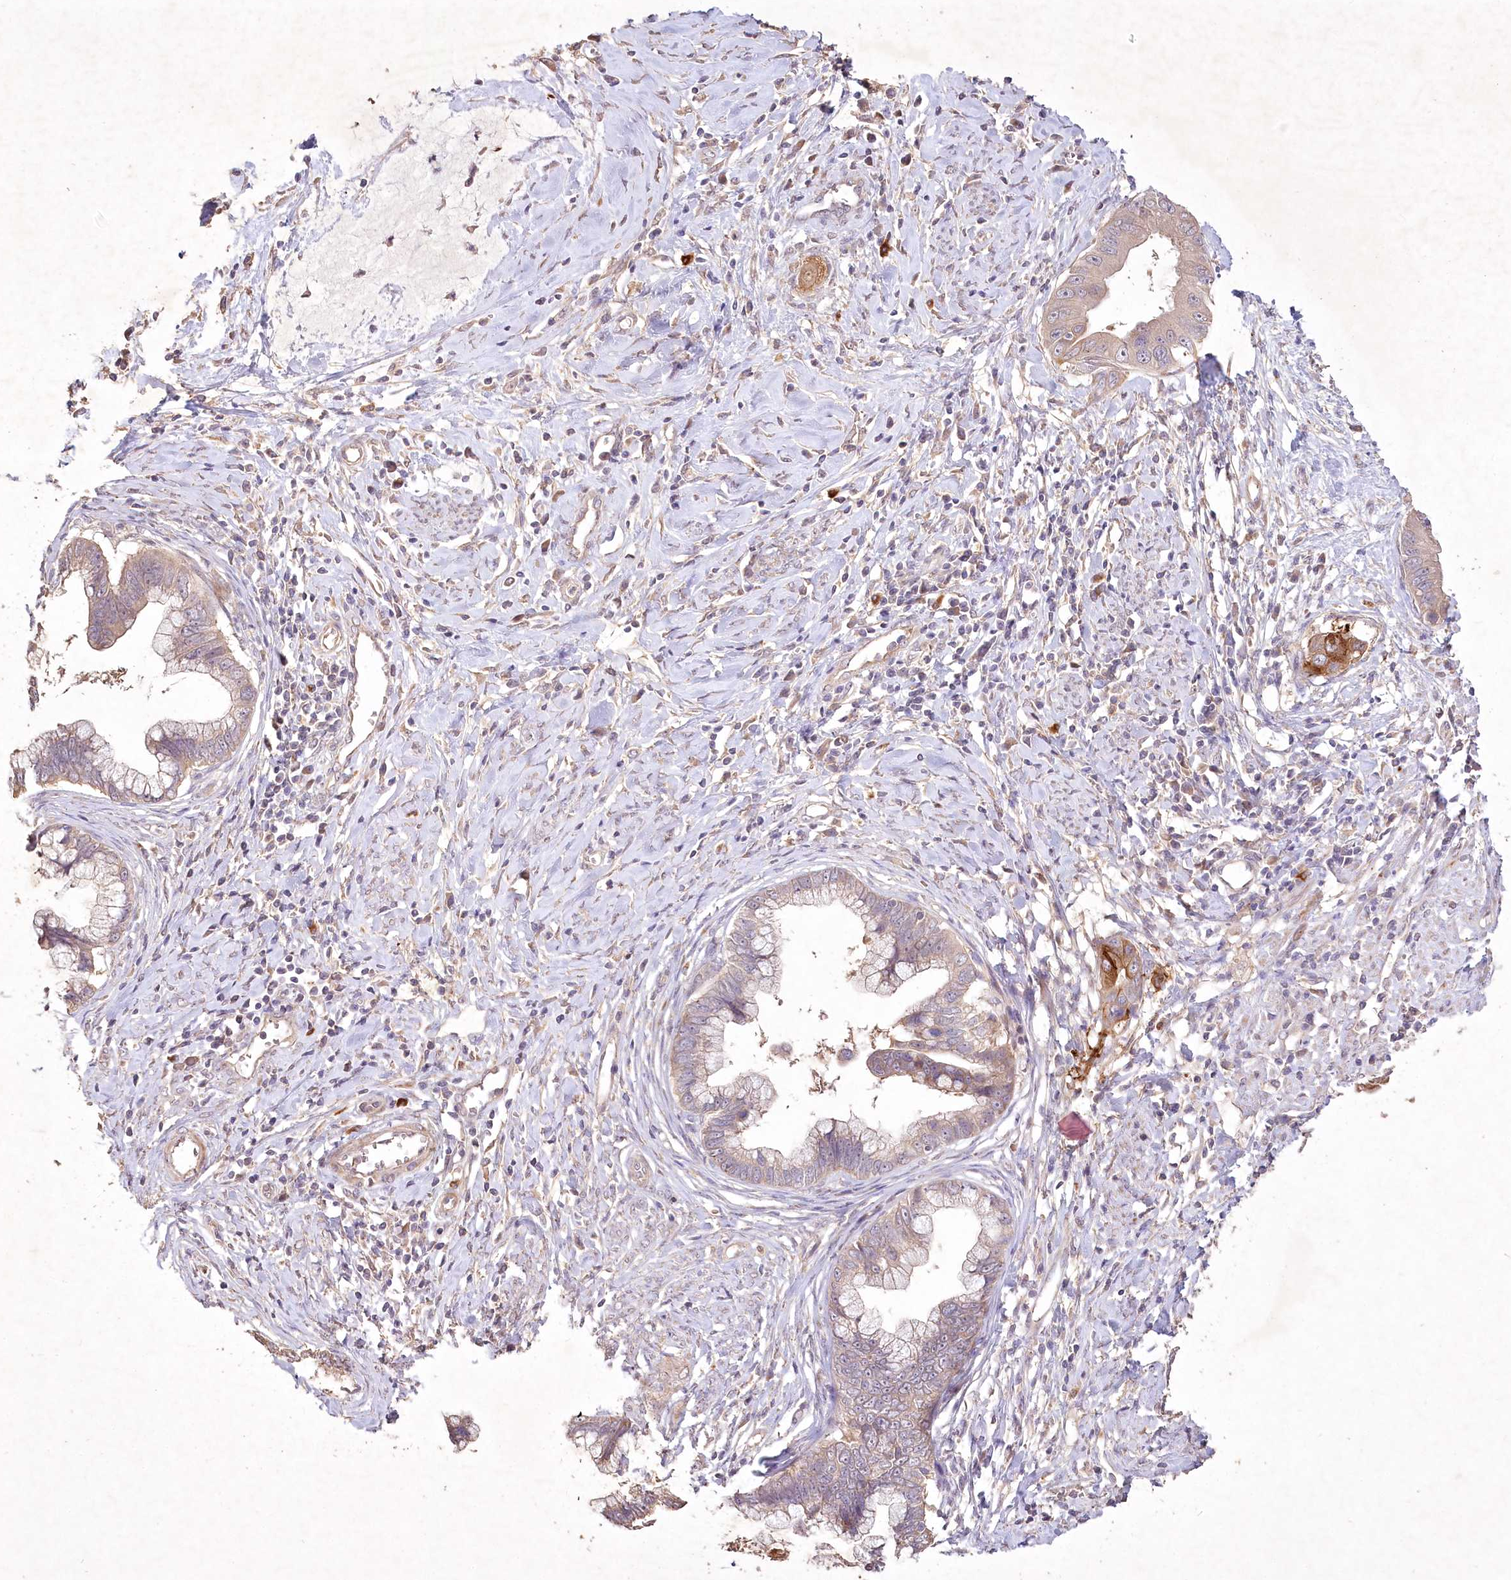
{"staining": {"intensity": "moderate", "quantity": "25%-75%", "location": "cytoplasmic/membranous"}, "tissue": "cervical cancer", "cell_type": "Tumor cells", "image_type": "cancer", "snomed": [{"axis": "morphology", "description": "Adenocarcinoma, NOS"}, {"axis": "topography", "description": "Cervix"}], "caption": "Immunohistochemical staining of adenocarcinoma (cervical) reveals medium levels of moderate cytoplasmic/membranous protein expression in approximately 25%-75% of tumor cells. The staining was performed using DAB (3,3'-diaminobenzidine), with brown indicating positive protein expression. Nuclei are stained blue with hematoxylin.", "gene": "IRAK1BP1", "patient": {"sex": "female", "age": 44}}